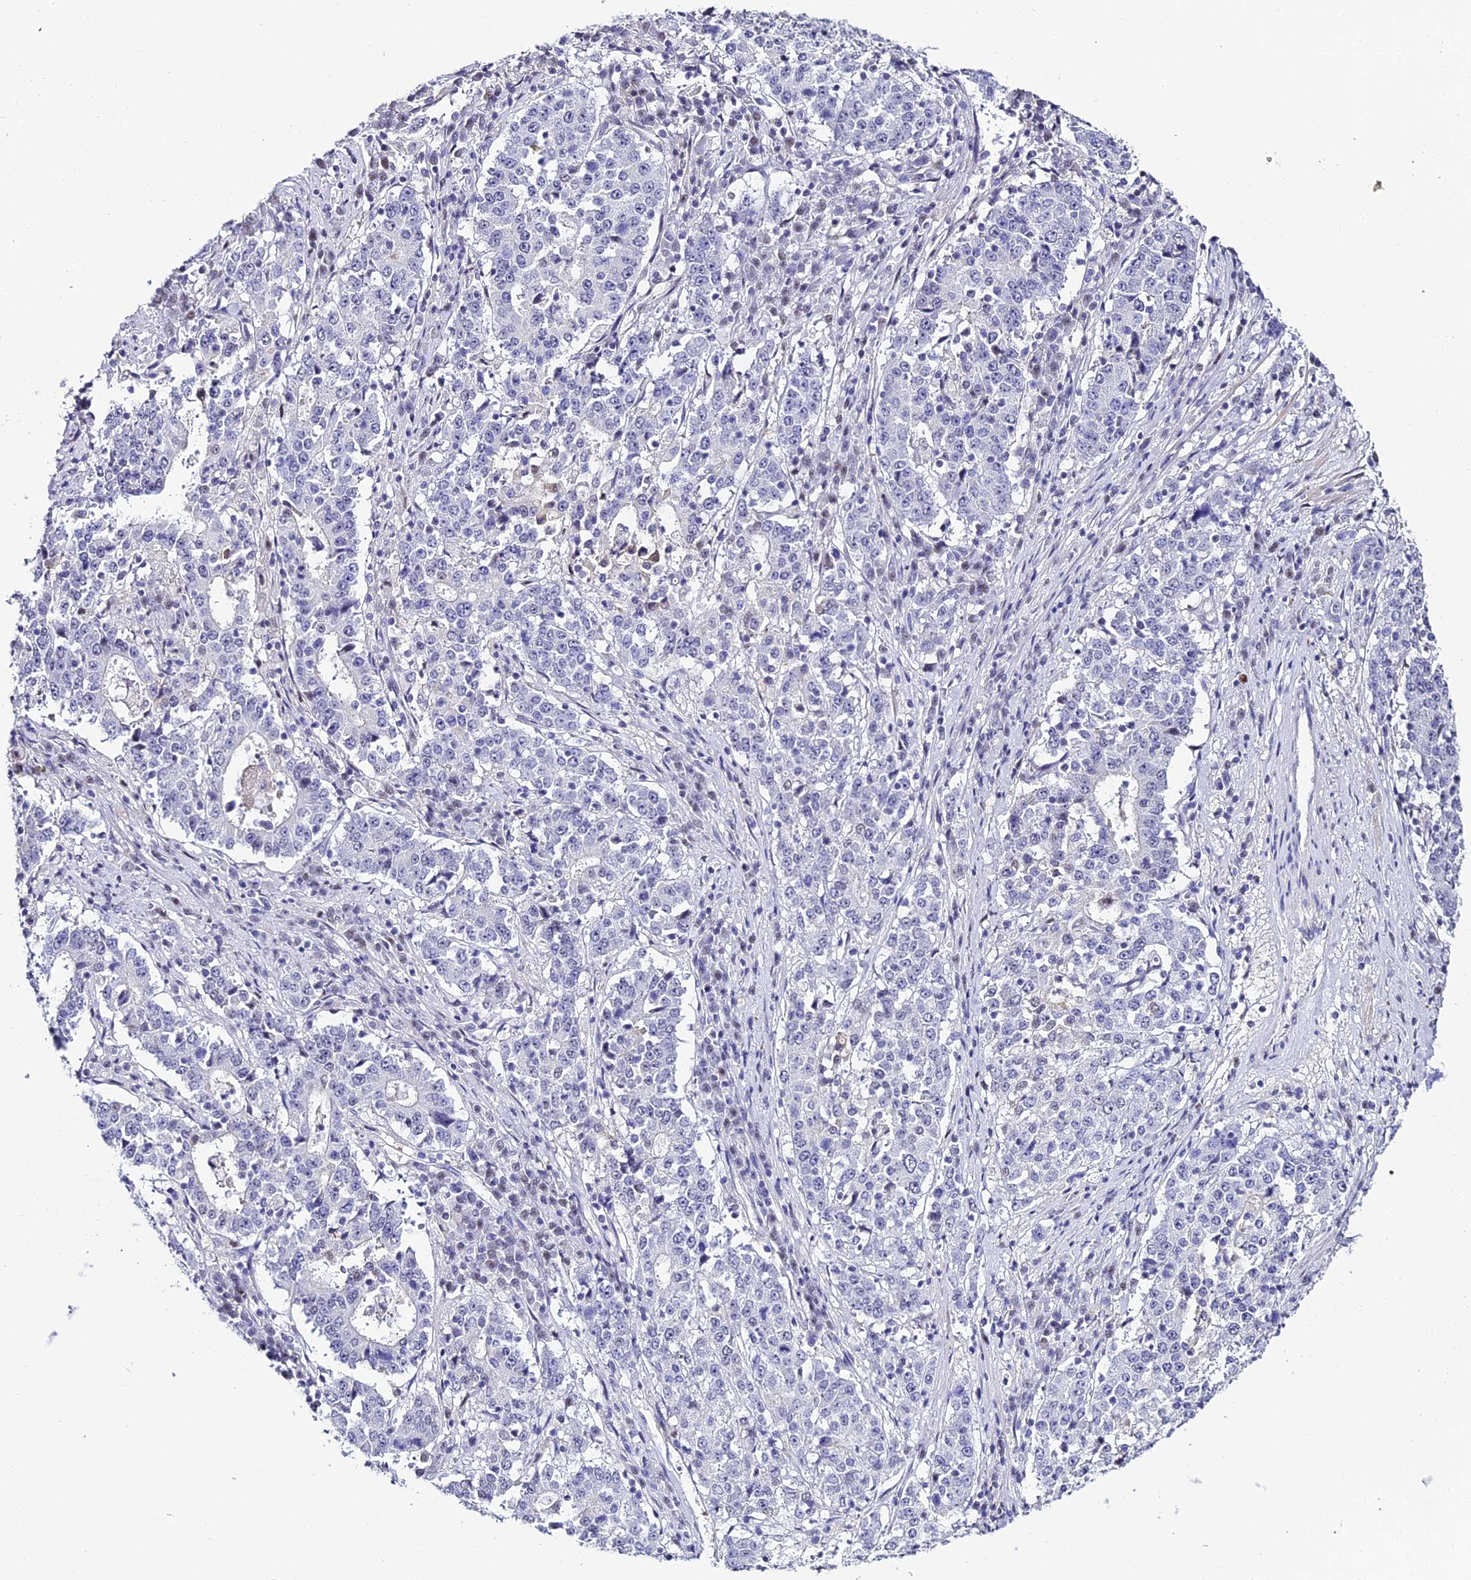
{"staining": {"intensity": "negative", "quantity": "none", "location": "none"}, "tissue": "stomach cancer", "cell_type": "Tumor cells", "image_type": "cancer", "snomed": [{"axis": "morphology", "description": "Adenocarcinoma, NOS"}, {"axis": "topography", "description": "Stomach"}], "caption": "DAB (3,3'-diaminobenzidine) immunohistochemical staining of stomach cancer exhibits no significant staining in tumor cells. (DAB immunohistochemistry, high magnification).", "gene": "ABHD14A-ACY1", "patient": {"sex": "male", "age": 59}}